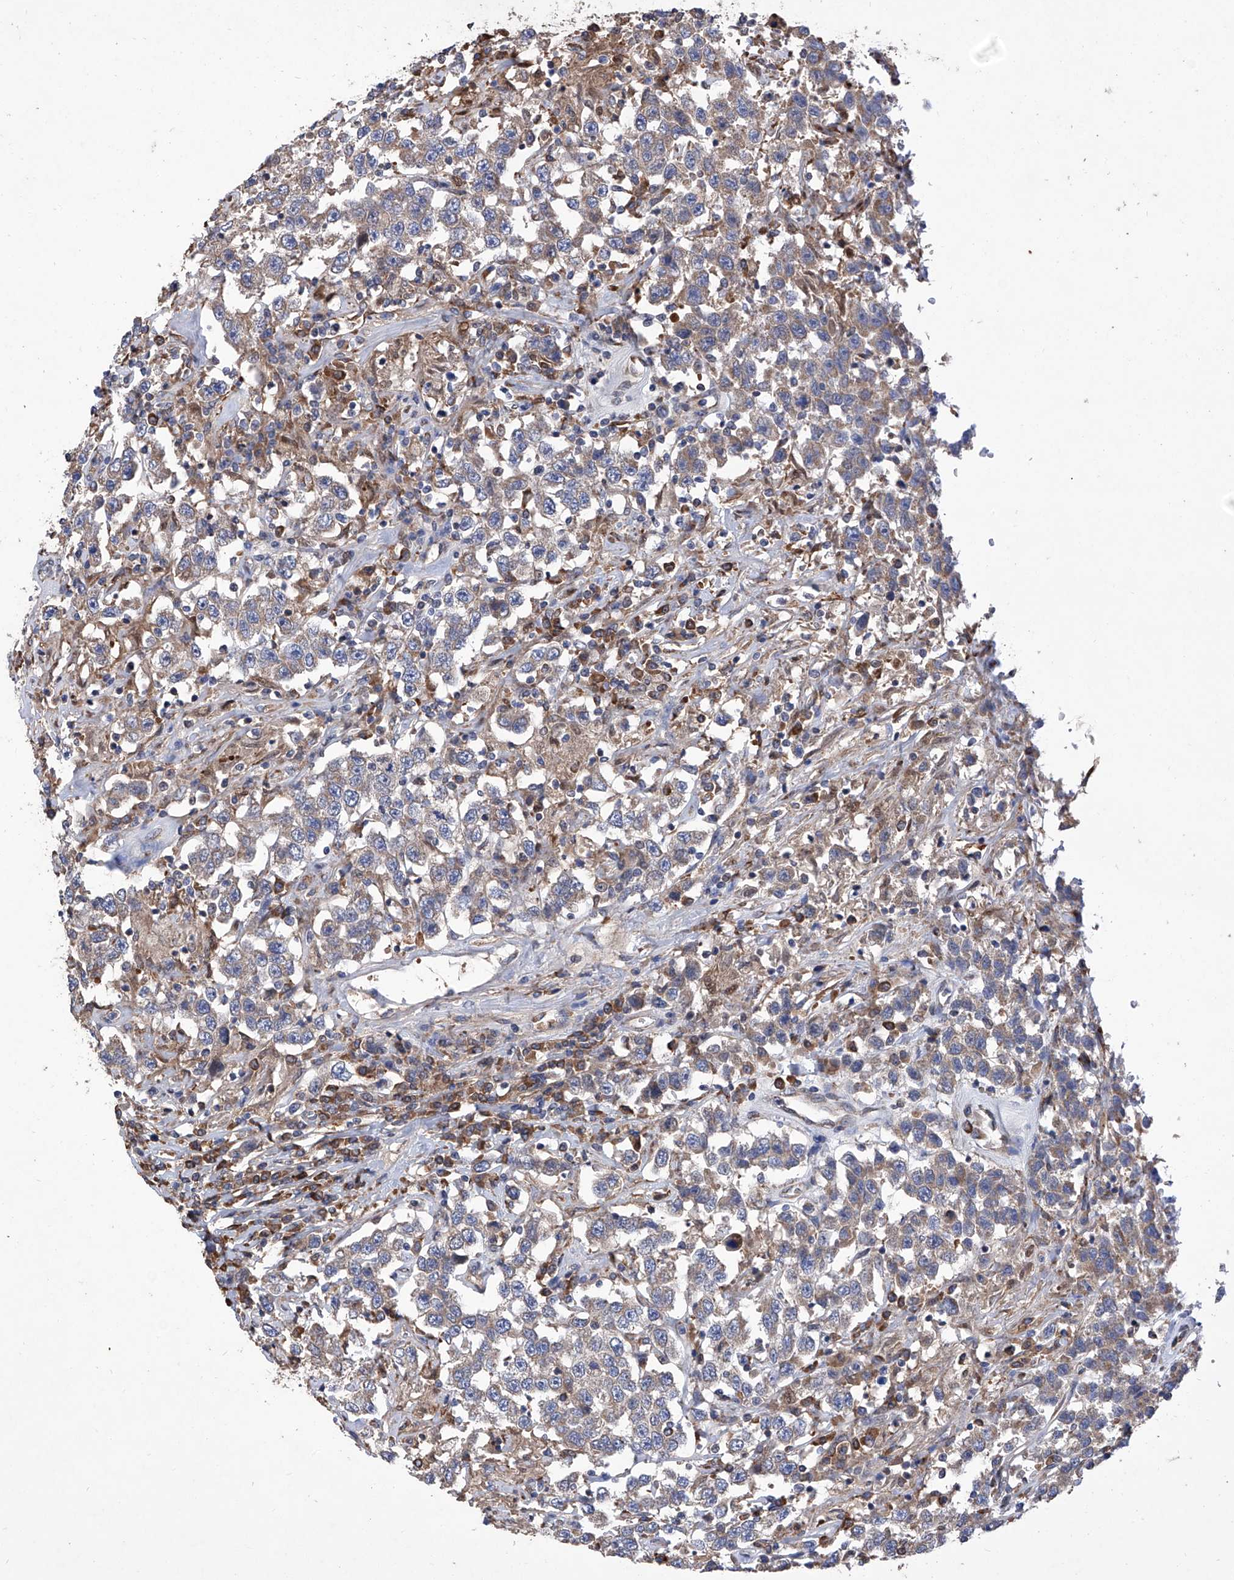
{"staining": {"intensity": "weak", "quantity": ">75%", "location": "cytoplasmic/membranous"}, "tissue": "testis cancer", "cell_type": "Tumor cells", "image_type": "cancer", "snomed": [{"axis": "morphology", "description": "Seminoma, NOS"}, {"axis": "topography", "description": "Testis"}], "caption": "IHC (DAB) staining of human testis cancer (seminoma) exhibits weak cytoplasmic/membranous protein staining in about >75% of tumor cells.", "gene": "INPP5B", "patient": {"sex": "male", "age": 41}}